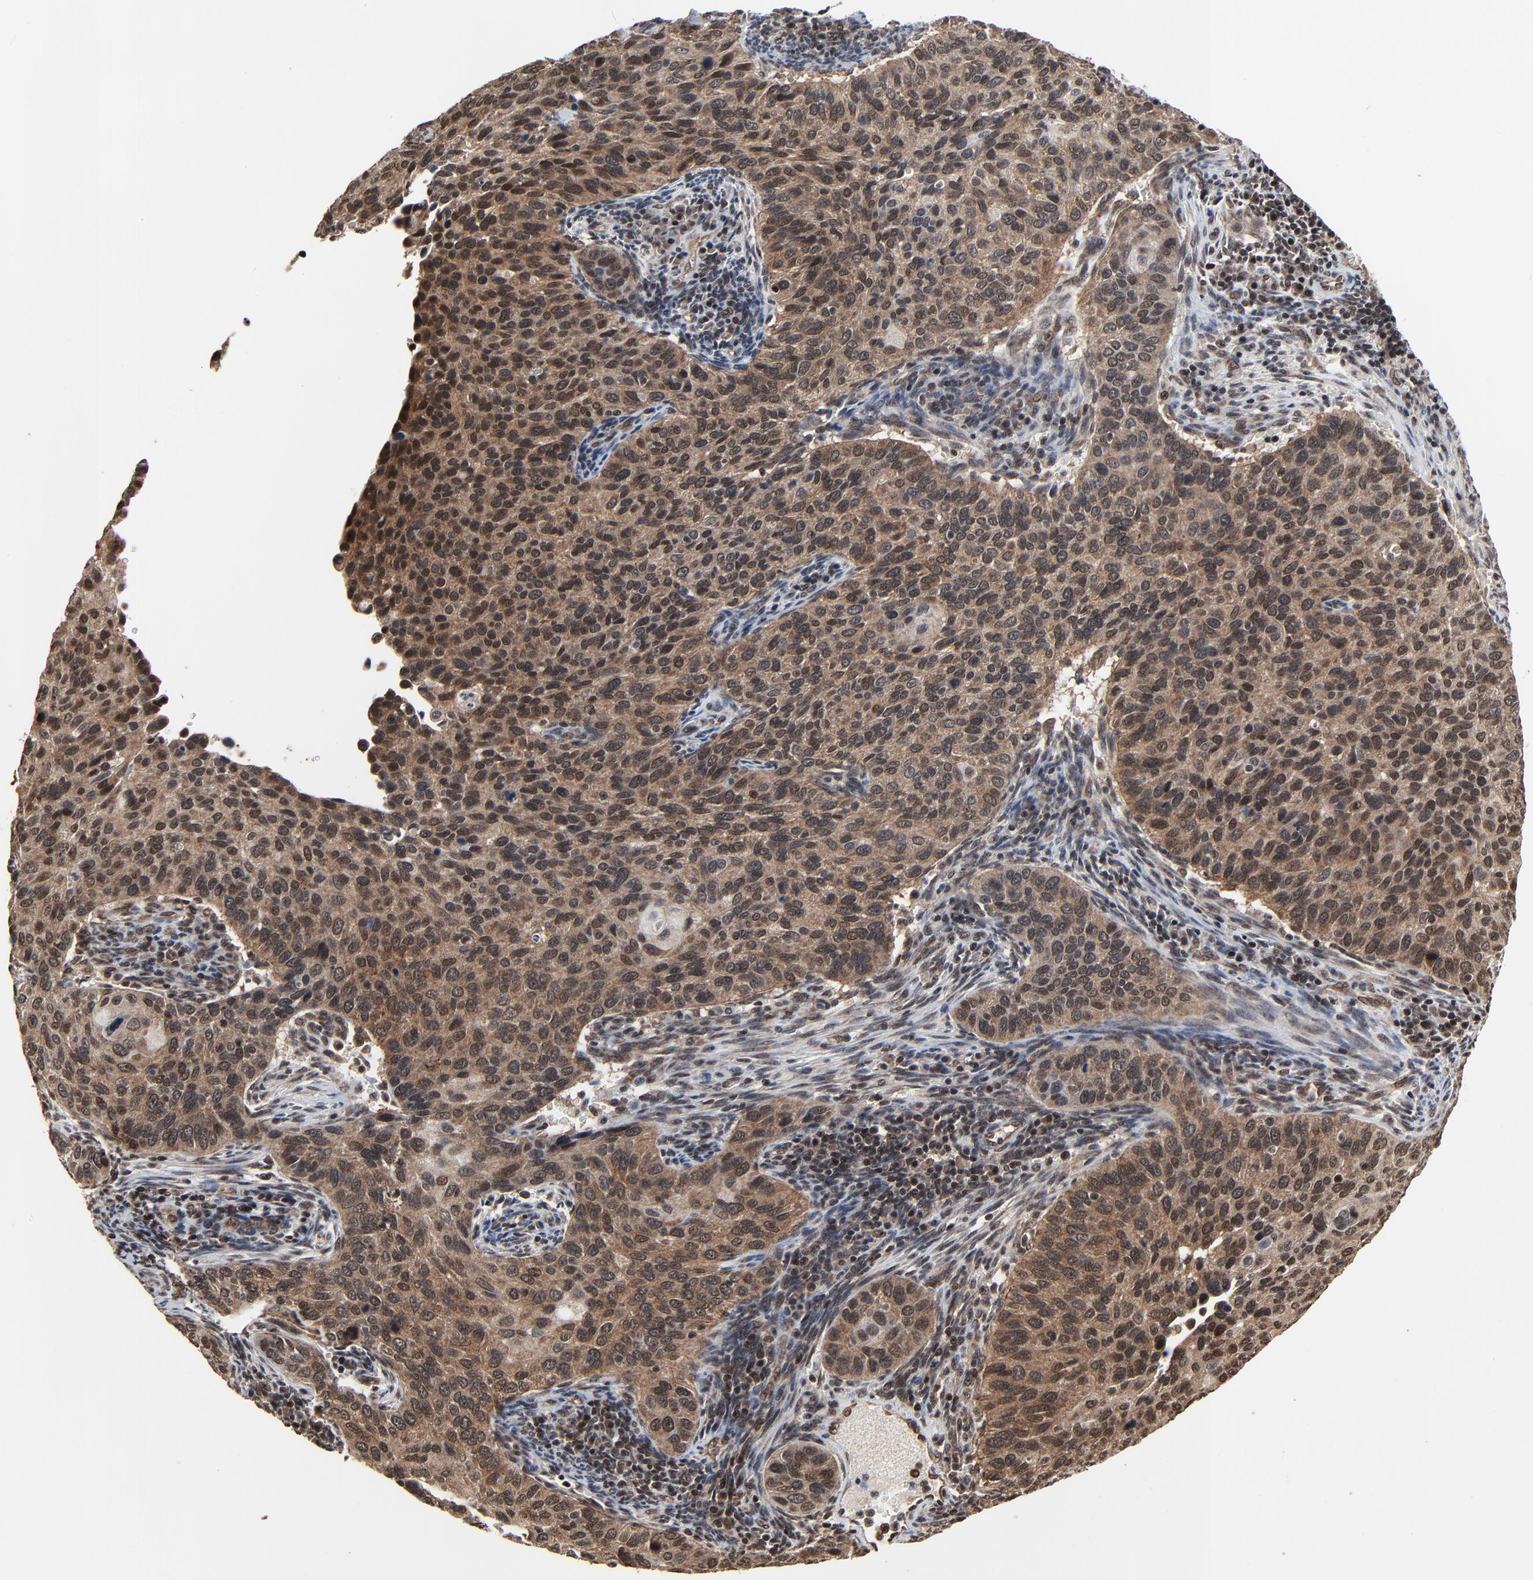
{"staining": {"intensity": "moderate", "quantity": ">75%", "location": "cytoplasmic/membranous,nuclear"}, "tissue": "cervical cancer", "cell_type": "Tumor cells", "image_type": "cancer", "snomed": [{"axis": "morphology", "description": "Adenocarcinoma, NOS"}, {"axis": "topography", "description": "Cervix"}], "caption": "Cervical cancer (adenocarcinoma) stained with a protein marker exhibits moderate staining in tumor cells.", "gene": "RHOJ", "patient": {"sex": "female", "age": 29}}